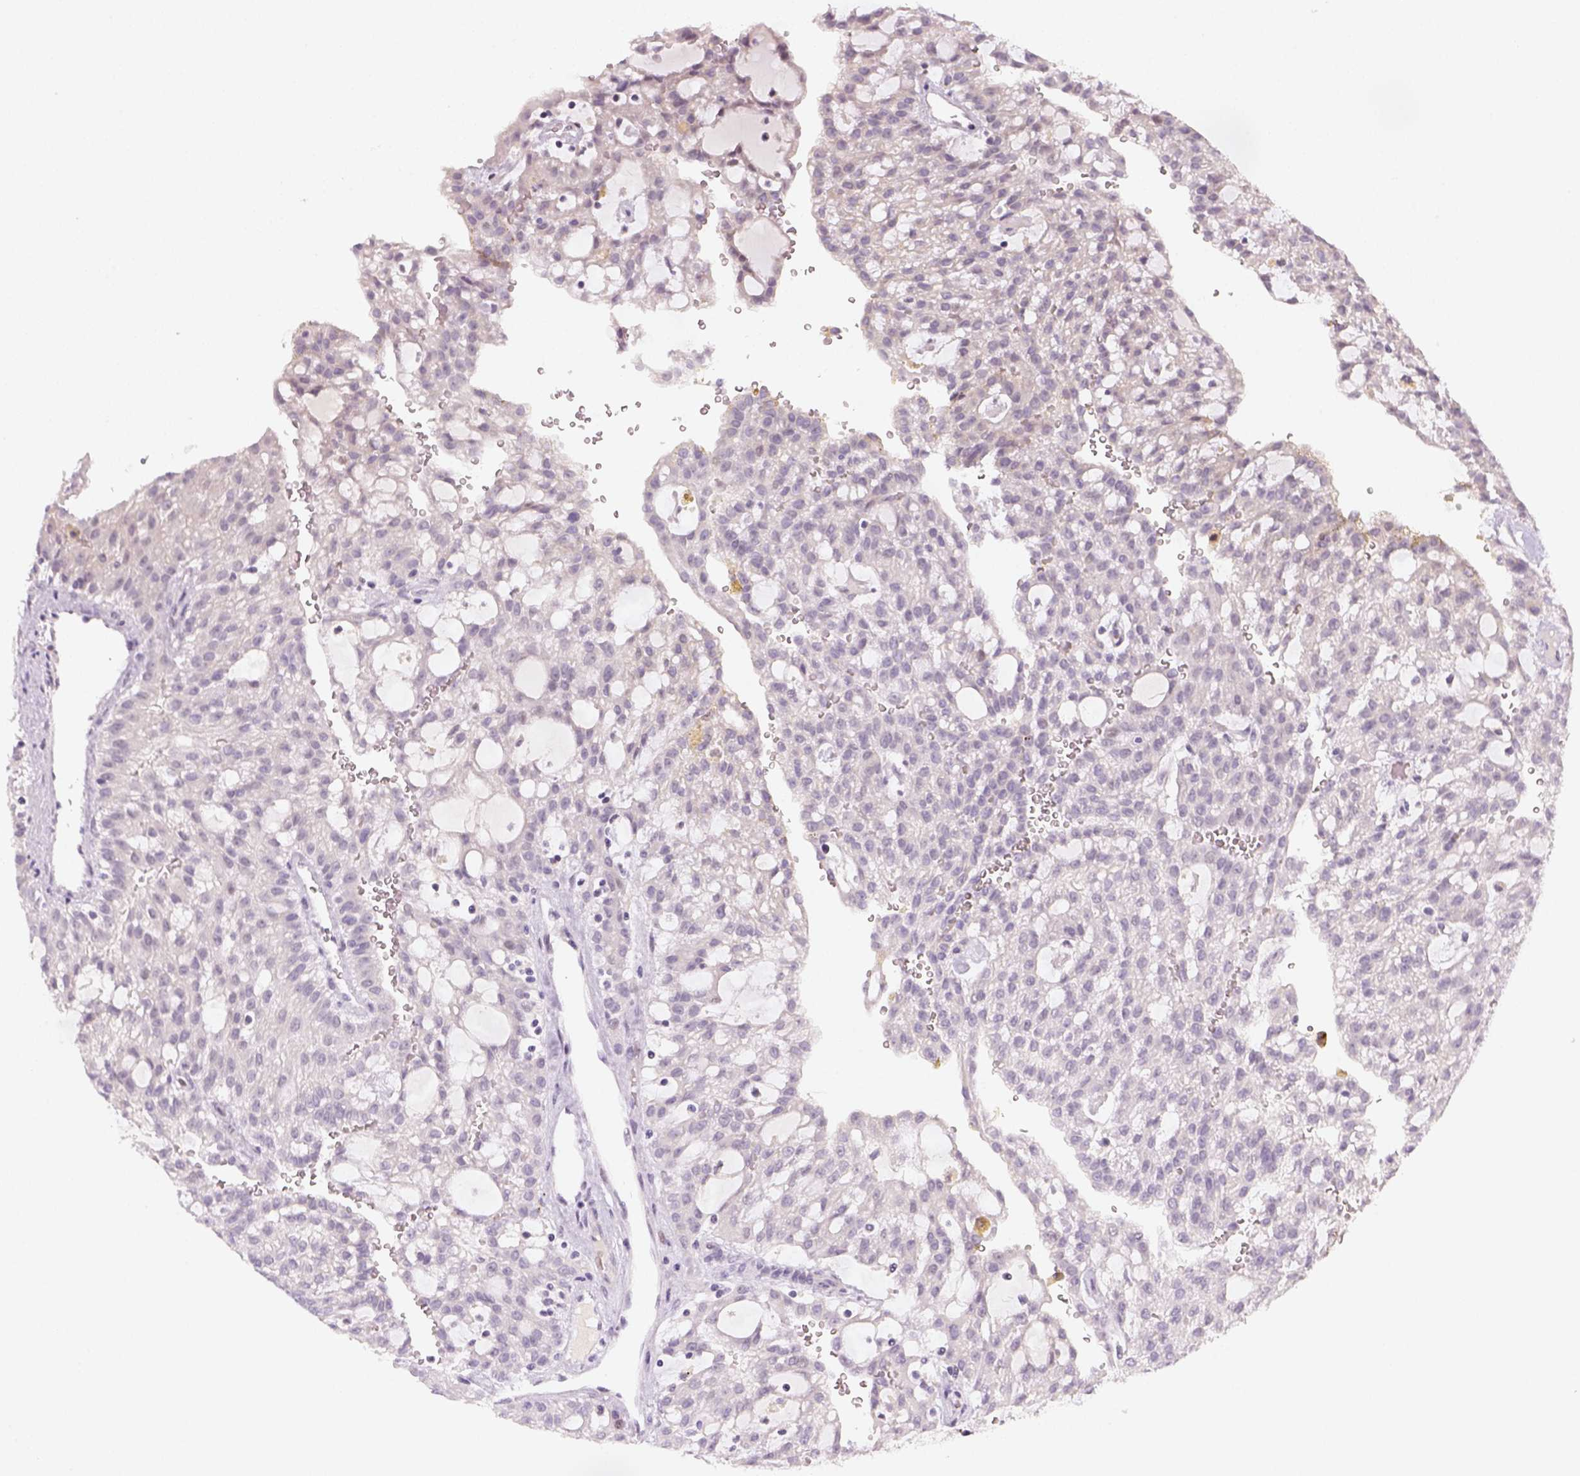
{"staining": {"intensity": "negative", "quantity": "none", "location": "none"}, "tissue": "renal cancer", "cell_type": "Tumor cells", "image_type": "cancer", "snomed": [{"axis": "morphology", "description": "Adenocarcinoma, NOS"}, {"axis": "topography", "description": "Kidney"}], "caption": "Immunohistochemistry micrograph of human renal cancer (adenocarcinoma) stained for a protein (brown), which displays no expression in tumor cells.", "gene": "MAGEB3", "patient": {"sex": "male", "age": 63}}